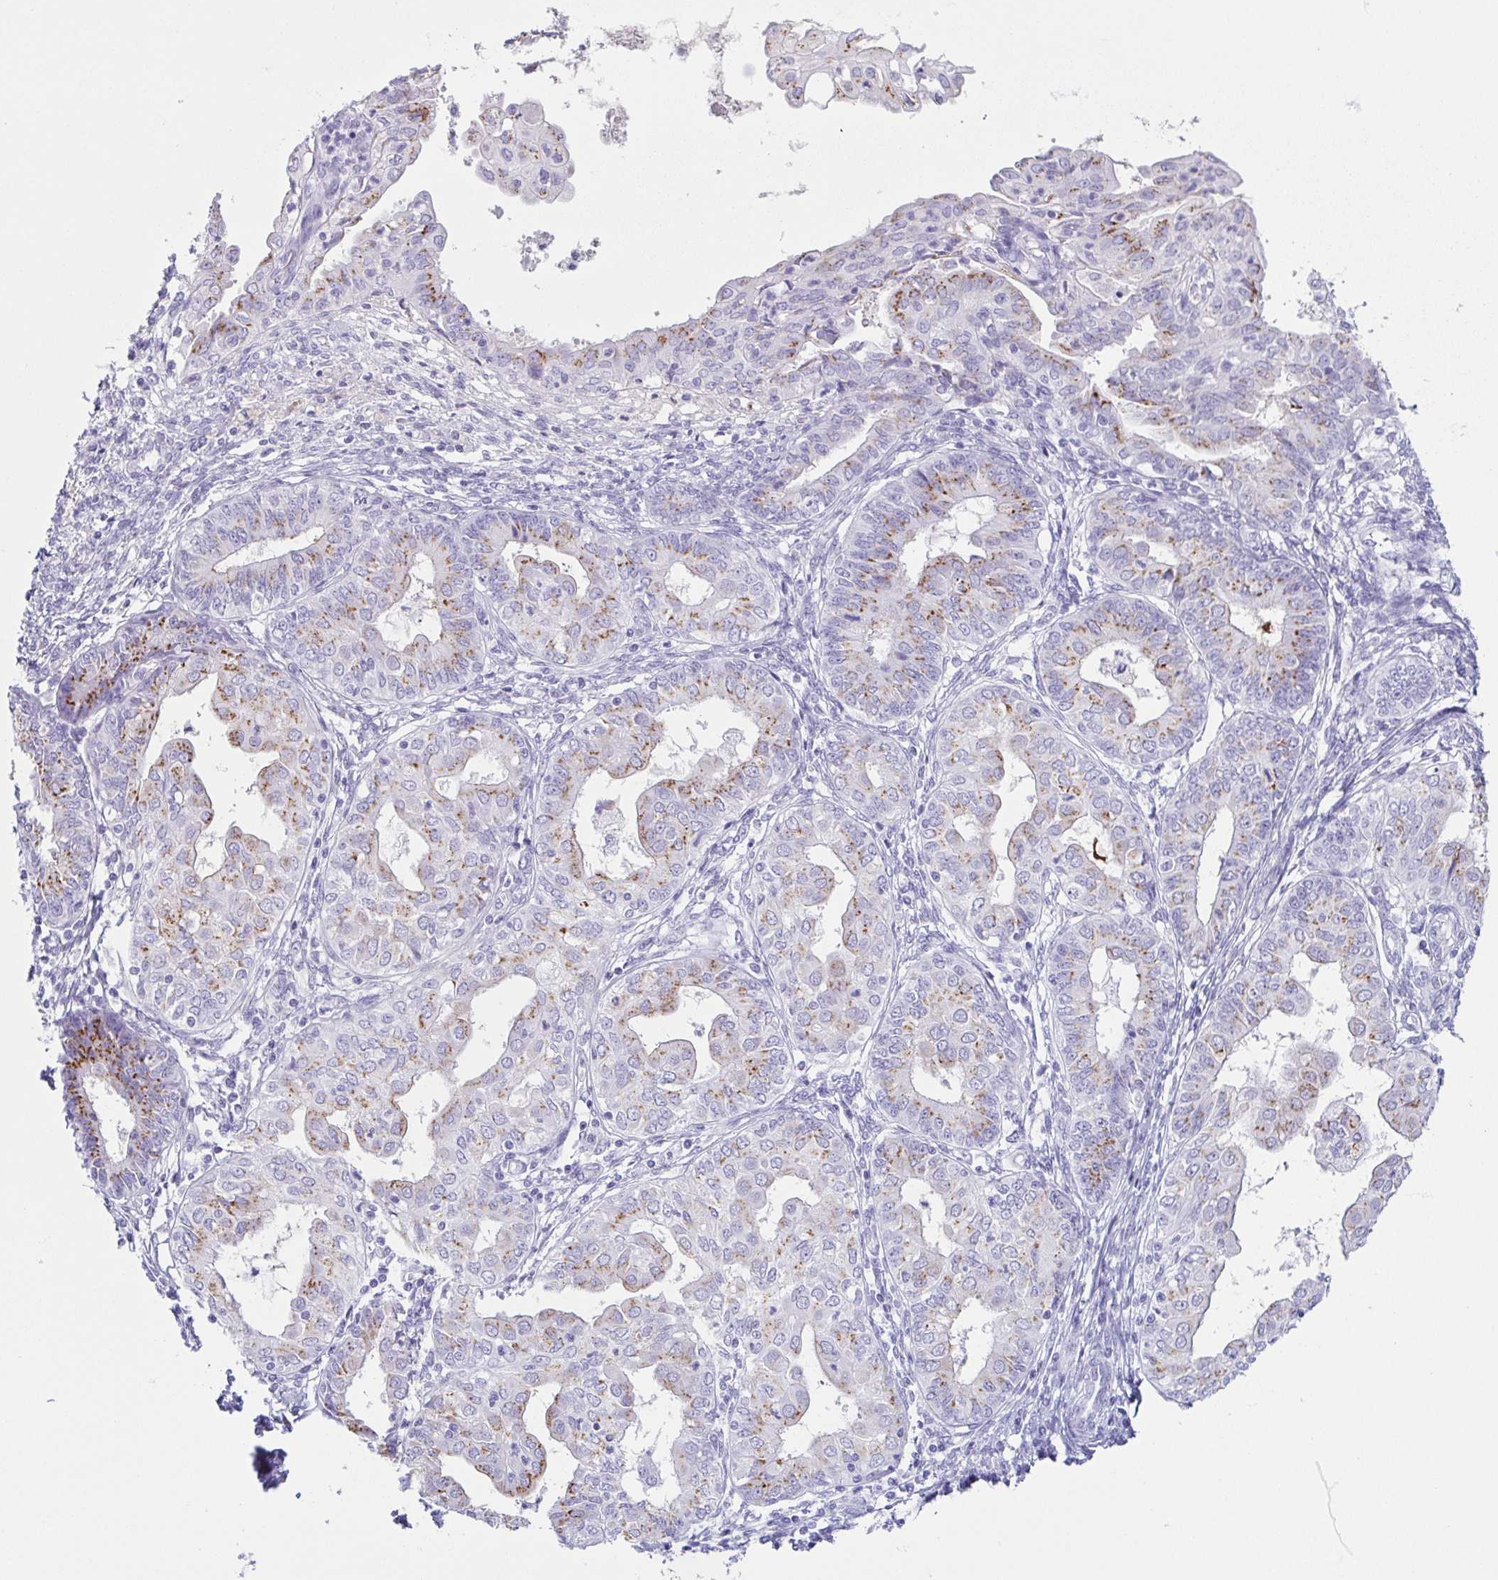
{"staining": {"intensity": "moderate", "quantity": ">75%", "location": "cytoplasmic/membranous"}, "tissue": "endometrial cancer", "cell_type": "Tumor cells", "image_type": "cancer", "snomed": [{"axis": "morphology", "description": "Adenocarcinoma, NOS"}, {"axis": "topography", "description": "Endometrium"}], "caption": "A histopathology image of endometrial cancer (adenocarcinoma) stained for a protein reveals moderate cytoplasmic/membranous brown staining in tumor cells. (DAB (3,3'-diaminobenzidine) = brown stain, brightfield microscopy at high magnification).", "gene": "LDLRAD1", "patient": {"sex": "female", "age": 68}}